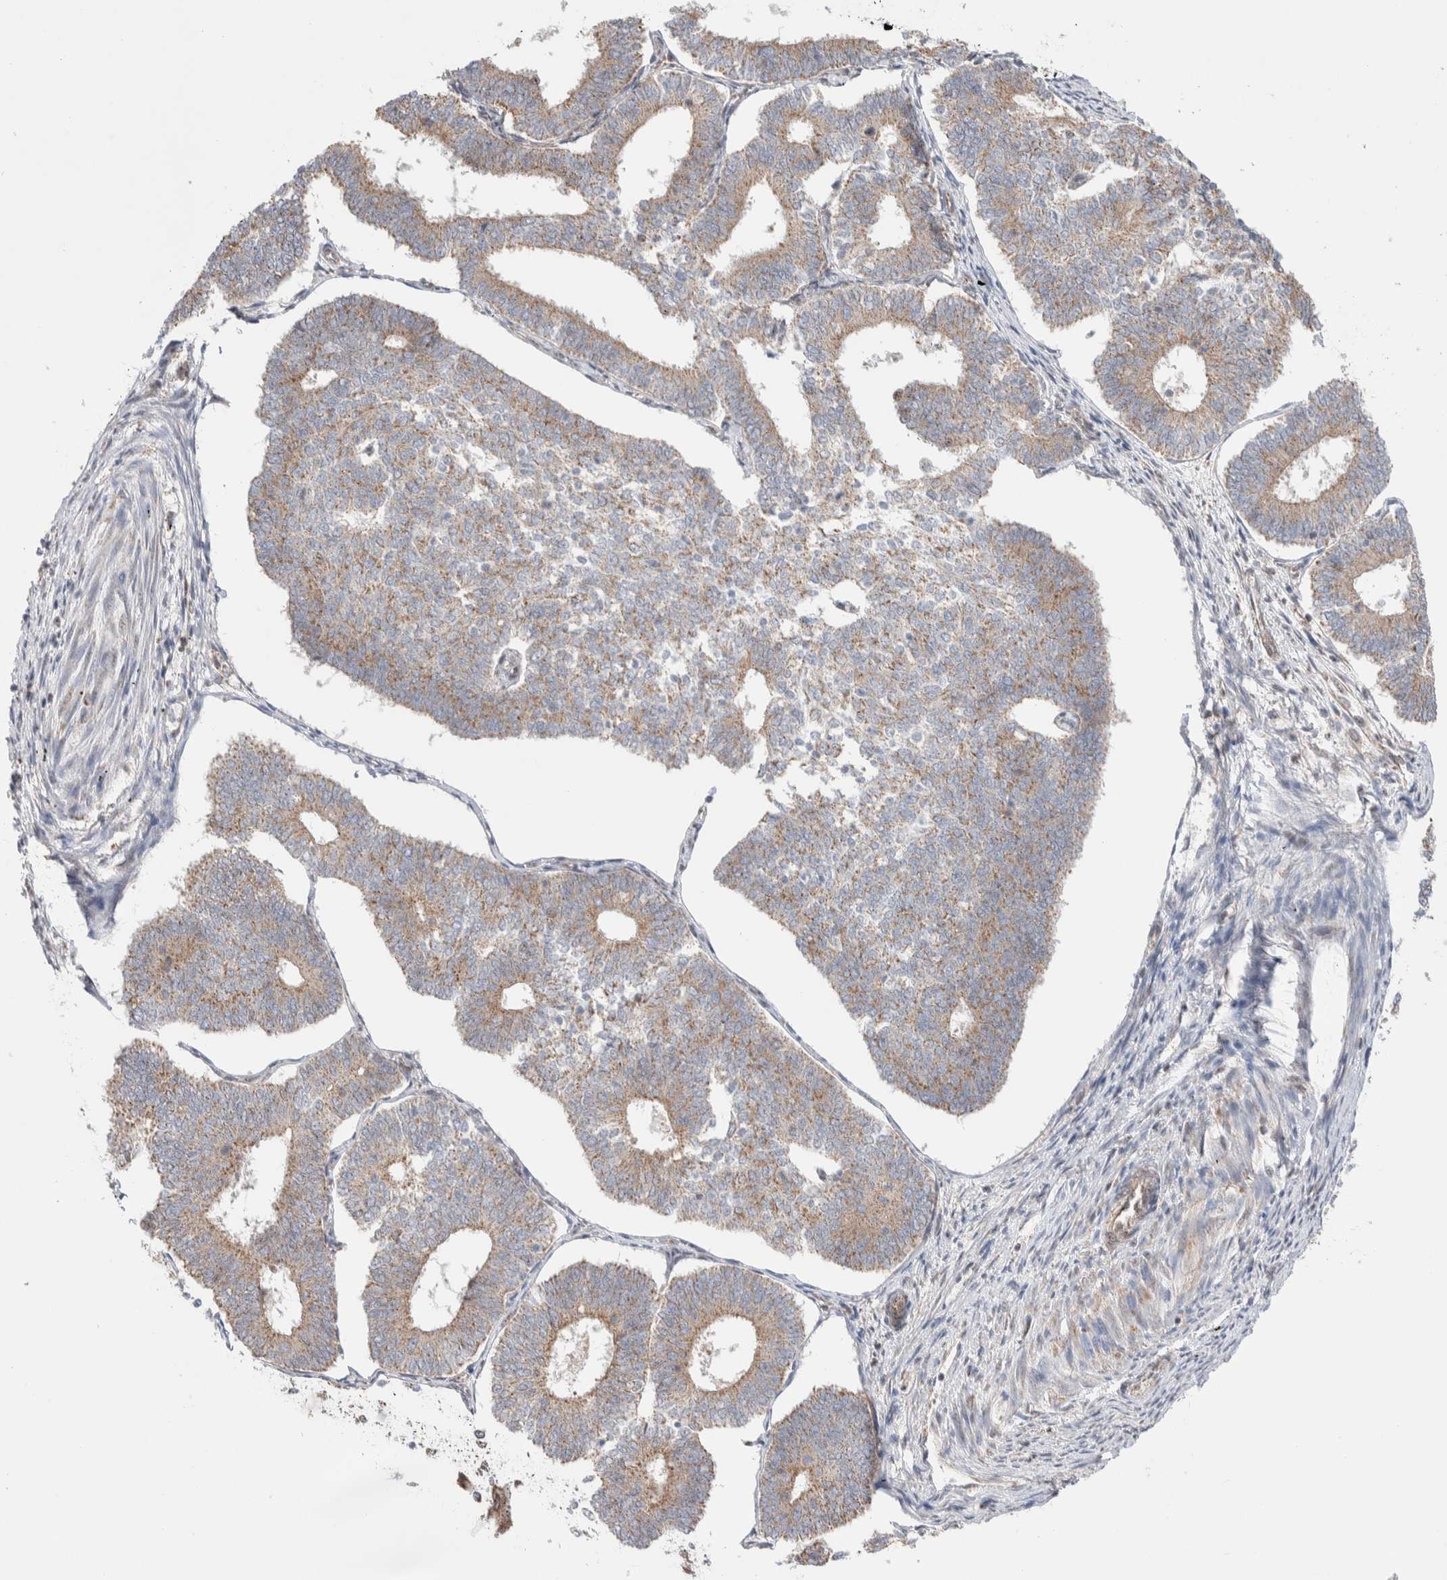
{"staining": {"intensity": "weak", "quantity": ">75%", "location": "cytoplasmic/membranous"}, "tissue": "endometrial cancer", "cell_type": "Tumor cells", "image_type": "cancer", "snomed": [{"axis": "morphology", "description": "Adenocarcinoma, NOS"}, {"axis": "topography", "description": "Endometrium"}], "caption": "Tumor cells exhibit low levels of weak cytoplasmic/membranous expression in approximately >75% of cells in adenocarcinoma (endometrial).", "gene": "ZNF695", "patient": {"sex": "female", "age": 70}}